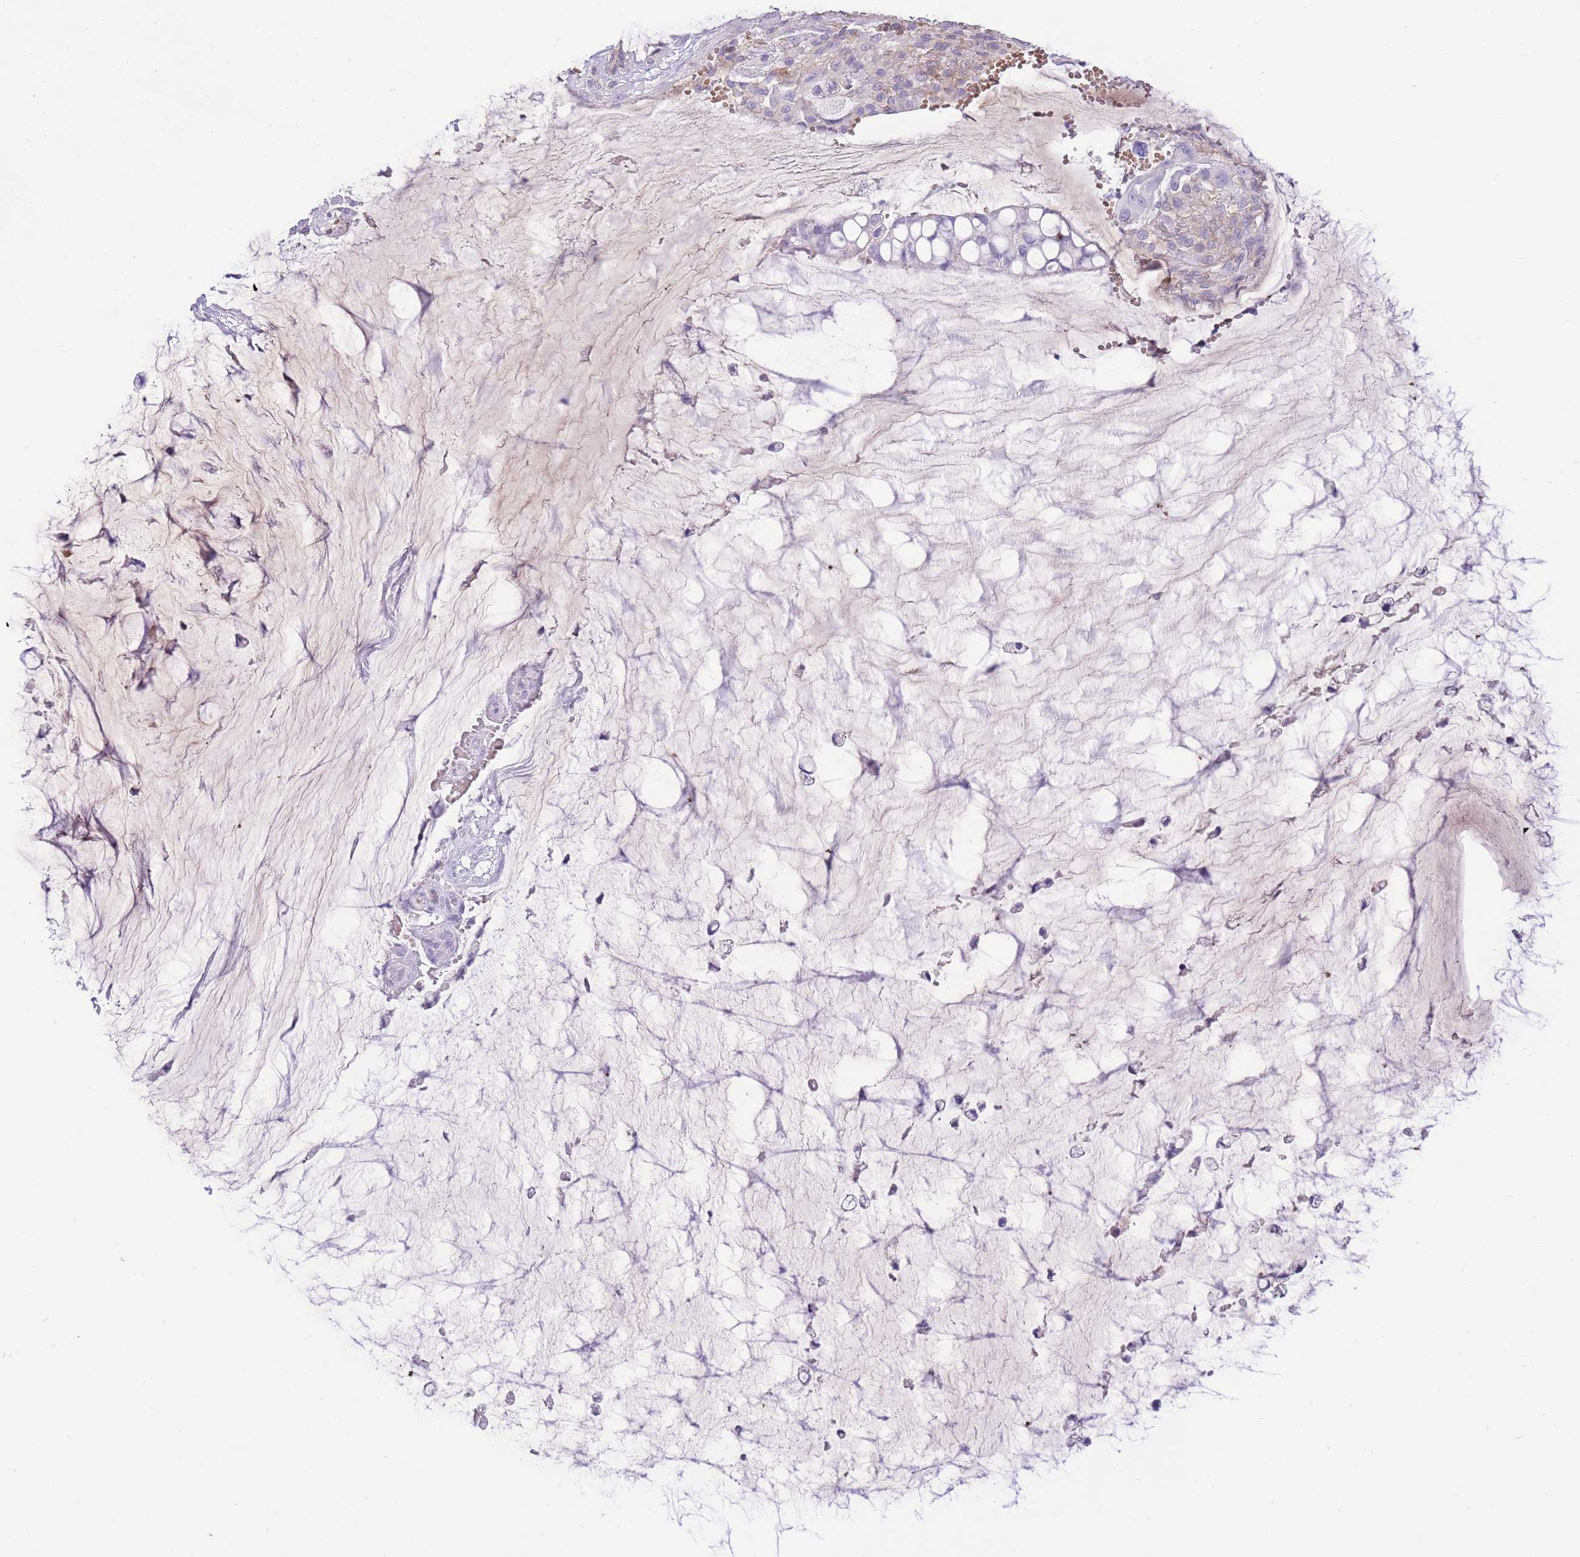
{"staining": {"intensity": "negative", "quantity": "none", "location": "none"}, "tissue": "ovarian cancer", "cell_type": "Tumor cells", "image_type": "cancer", "snomed": [{"axis": "morphology", "description": "Cystadenocarcinoma, mucinous, NOS"}, {"axis": "topography", "description": "Ovary"}], "caption": "DAB immunohistochemical staining of ovarian cancer shows no significant expression in tumor cells. (Brightfield microscopy of DAB (3,3'-diaminobenzidine) immunohistochemistry (IHC) at high magnification).", "gene": "OR4Q3", "patient": {"sex": "female", "age": 39}}